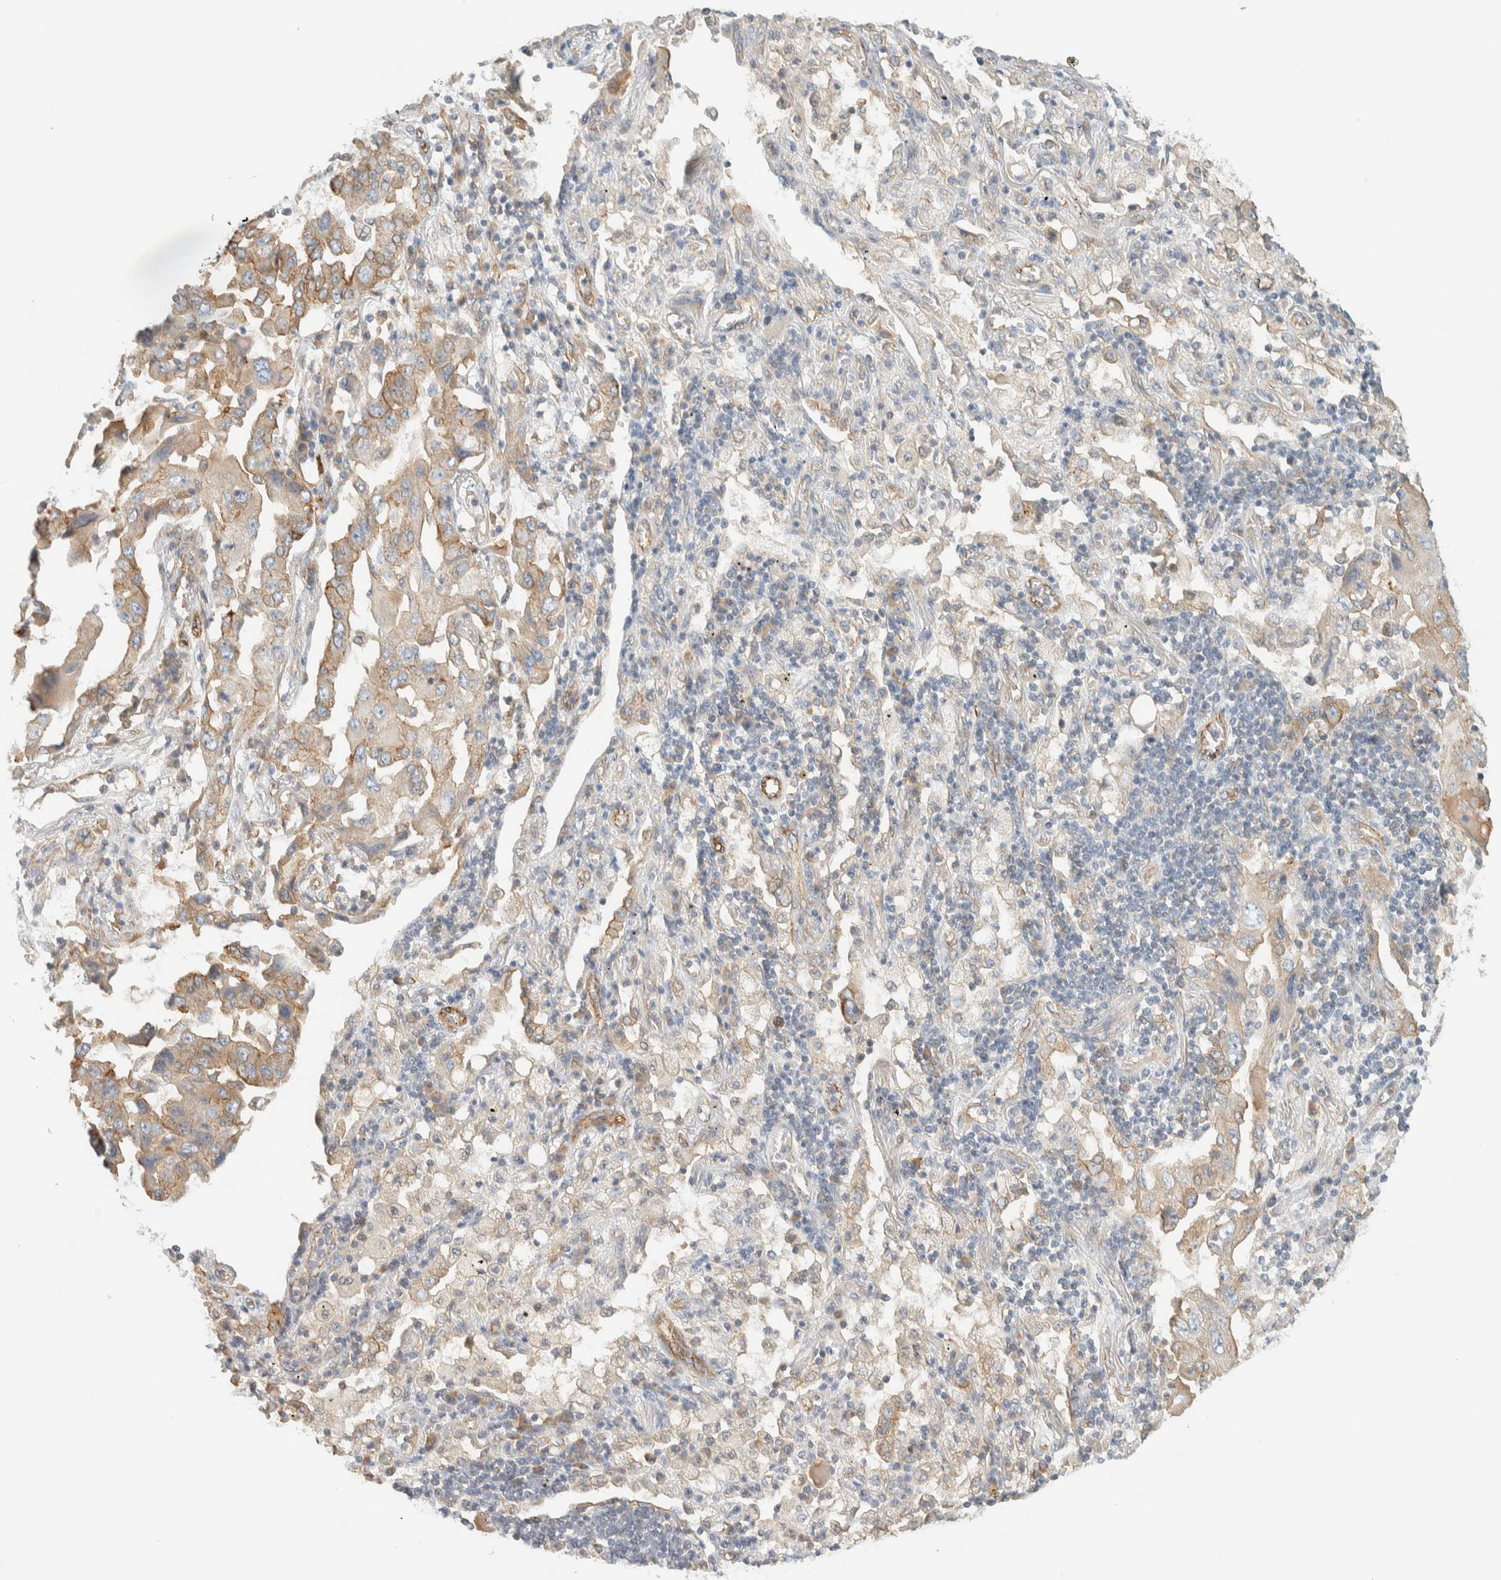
{"staining": {"intensity": "moderate", "quantity": ">75%", "location": "cytoplasmic/membranous"}, "tissue": "lung cancer", "cell_type": "Tumor cells", "image_type": "cancer", "snomed": [{"axis": "morphology", "description": "Adenocarcinoma, NOS"}, {"axis": "topography", "description": "Lung"}], "caption": "Tumor cells exhibit medium levels of moderate cytoplasmic/membranous expression in approximately >75% of cells in lung cancer (adenocarcinoma).", "gene": "LIMA1", "patient": {"sex": "female", "age": 65}}